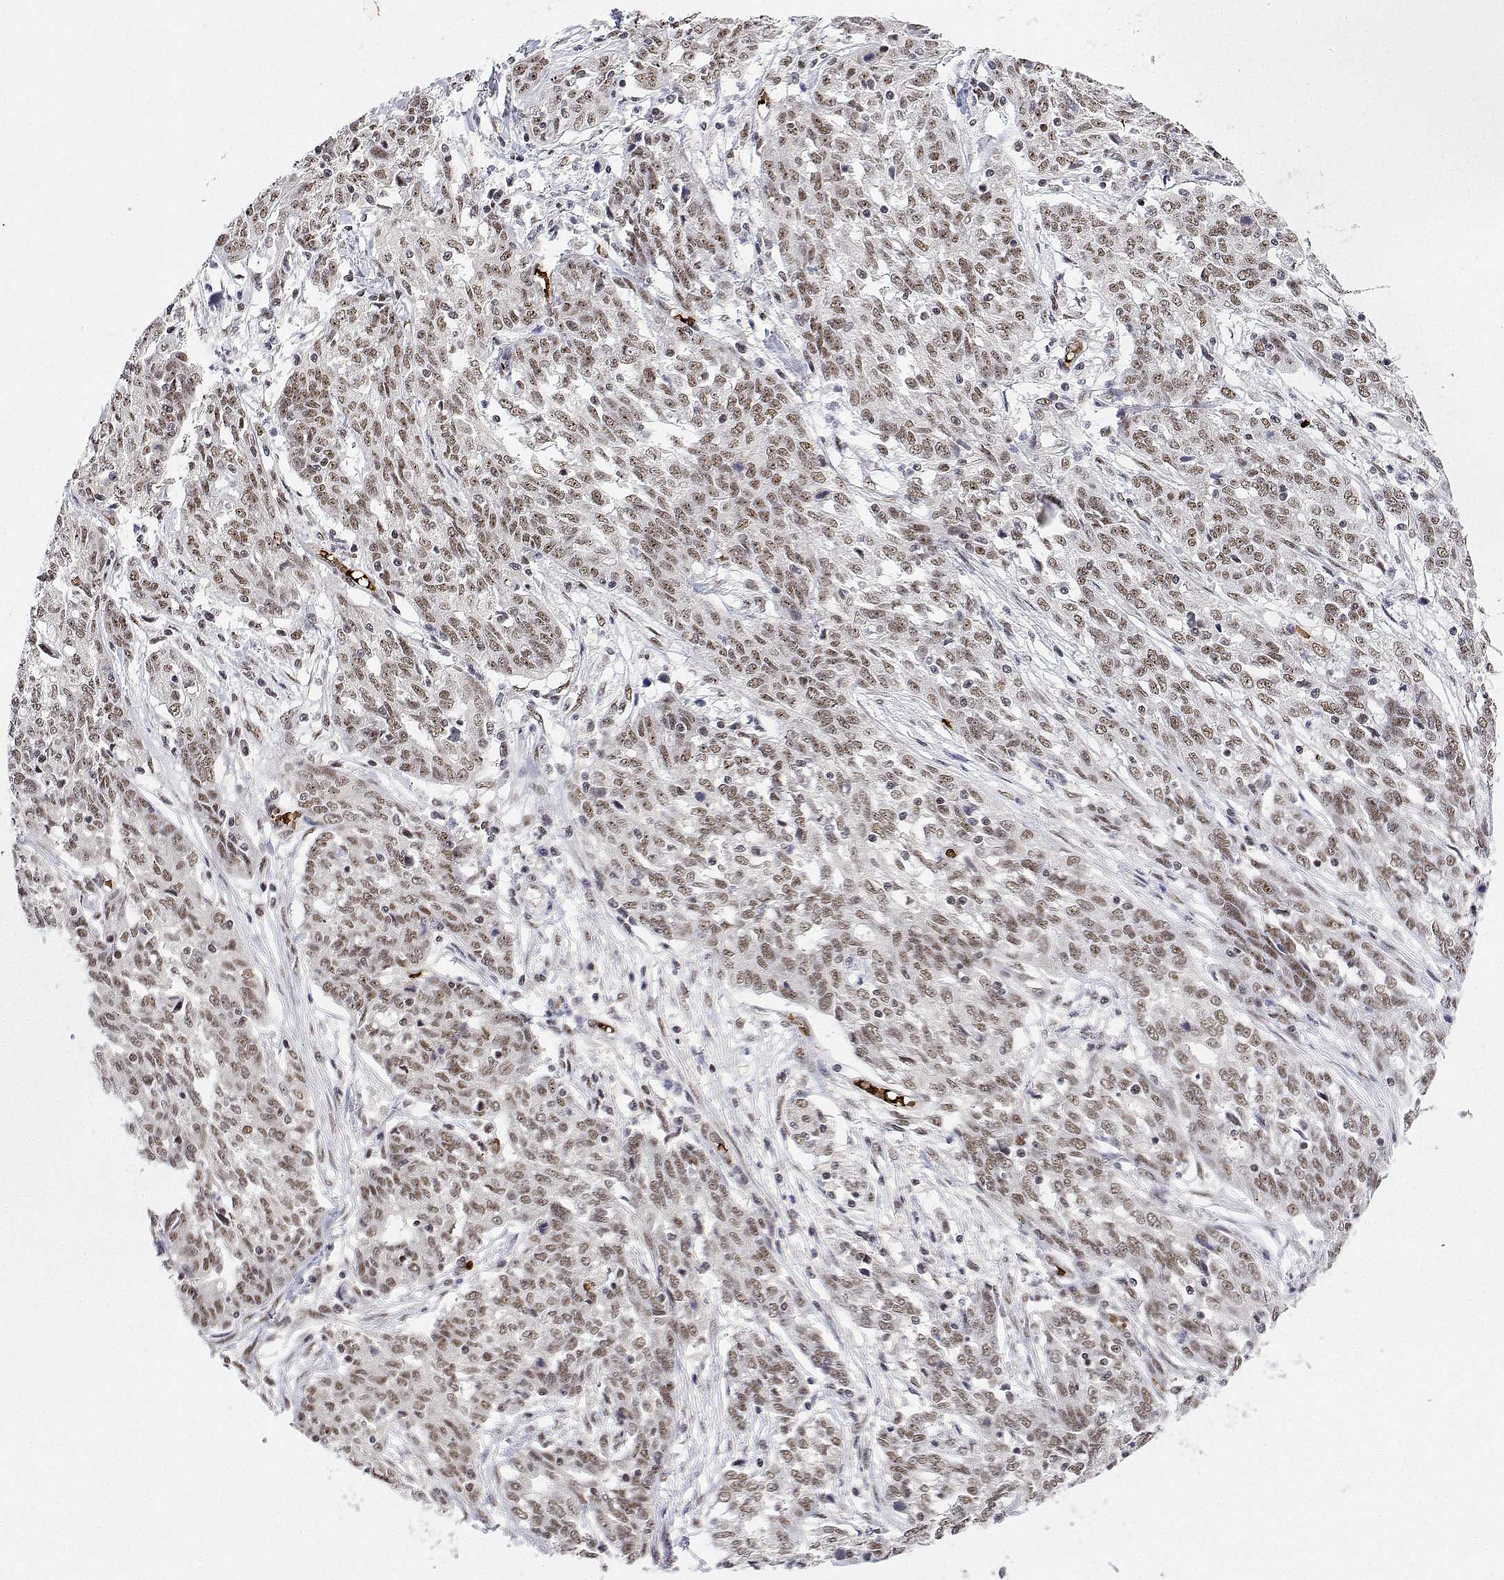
{"staining": {"intensity": "moderate", "quantity": ">75%", "location": "nuclear"}, "tissue": "ovarian cancer", "cell_type": "Tumor cells", "image_type": "cancer", "snomed": [{"axis": "morphology", "description": "Cystadenocarcinoma, serous, NOS"}, {"axis": "topography", "description": "Ovary"}], "caption": "The immunohistochemical stain shows moderate nuclear expression in tumor cells of serous cystadenocarcinoma (ovarian) tissue.", "gene": "ADAR", "patient": {"sex": "female", "age": 67}}